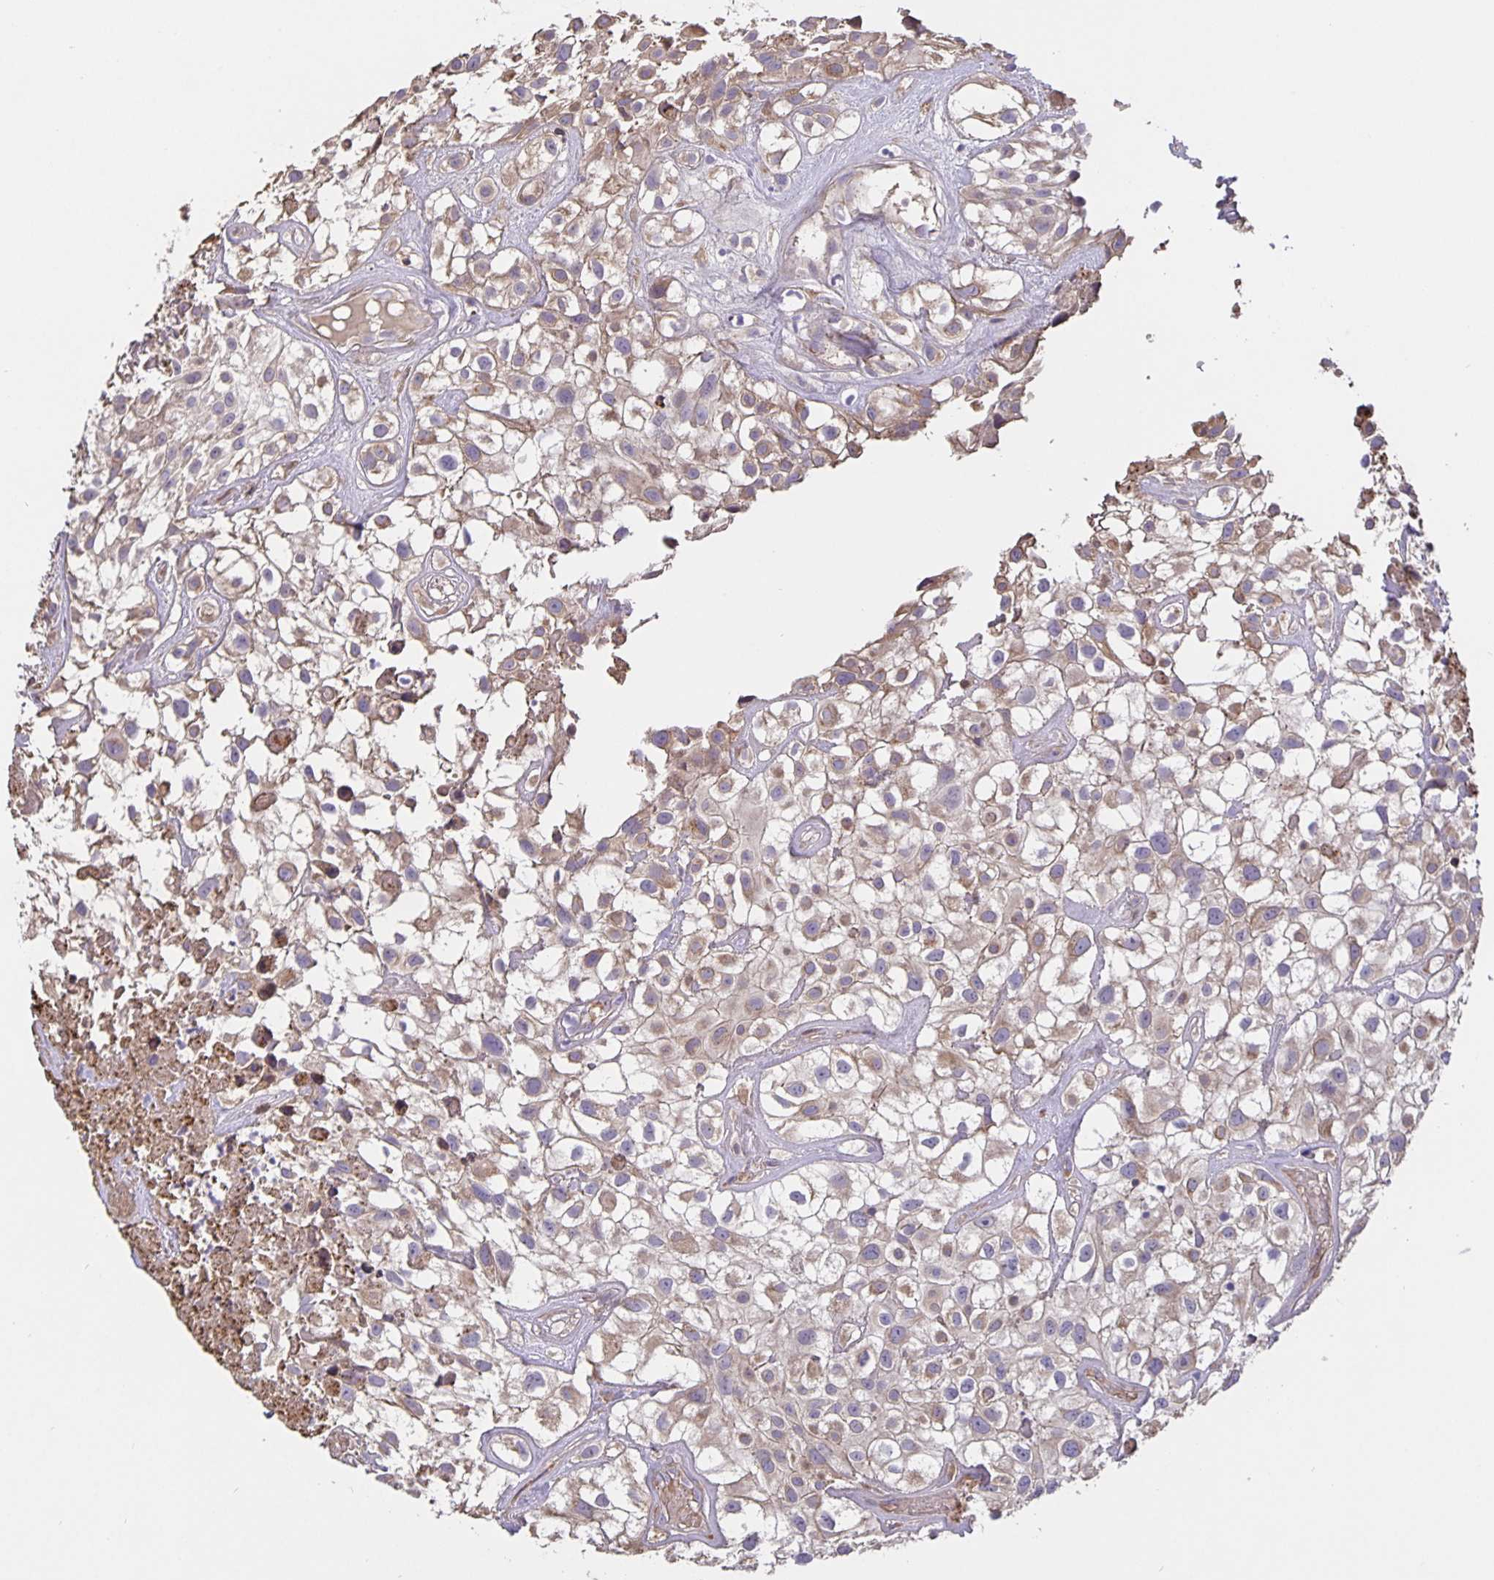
{"staining": {"intensity": "weak", "quantity": ">75%", "location": "cytoplasmic/membranous"}, "tissue": "urothelial cancer", "cell_type": "Tumor cells", "image_type": "cancer", "snomed": [{"axis": "morphology", "description": "Urothelial carcinoma, High grade"}, {"axis": "topography", "description": "Urinary bladder"}], "caption": "Immunohistochemistry (DAB (3,3'-diaminobenzidine)) staining of human urothelial cancer demonstrates weak cytoplasmic/membranous protein positivity in approximately >75% of tumor cells.", "gene": "TMEM71", "patient": {"sex": "male", "age": 56}}